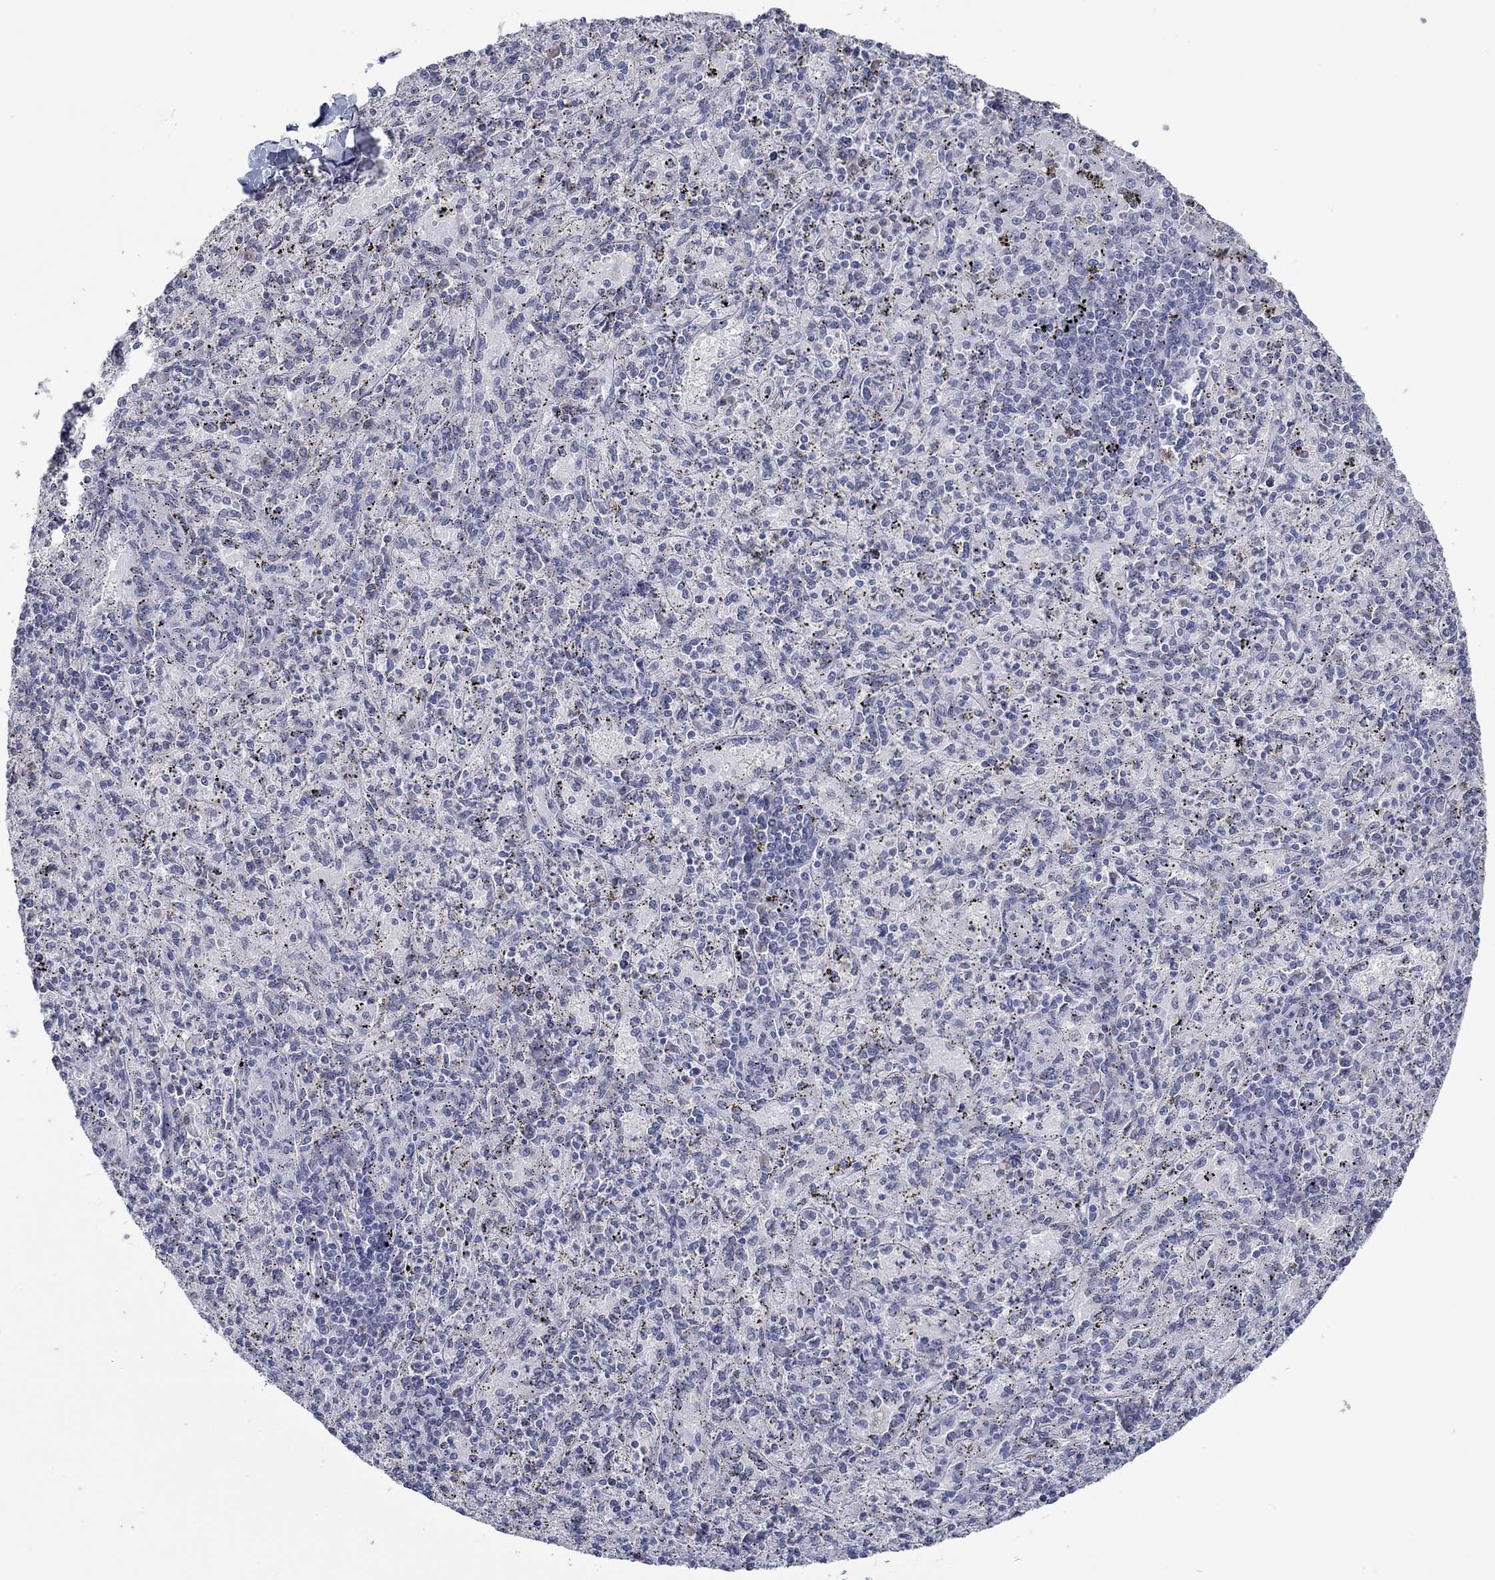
{"staining": {"intensity": "negative", "quantity": "none", "location": "none"}, "tissue": "spleen", "cell_type": "Cells in red pulp", "image_type": "normal", "snomed": [{"axis": "morphology", "description": "Normal tissue, NOS"}, {"axis": "topography", "description": "Spleen"}], "caption": "DAB (3,3'-diaminobenzidine) immunohistochemical staining of normal spleen exhibits no significant positivity in cells in red pulp. (DAB immunohistochemistry (IHC), high magnification).", "gene": "NUP155", "patient": {"sex": "male", "age": 60}}